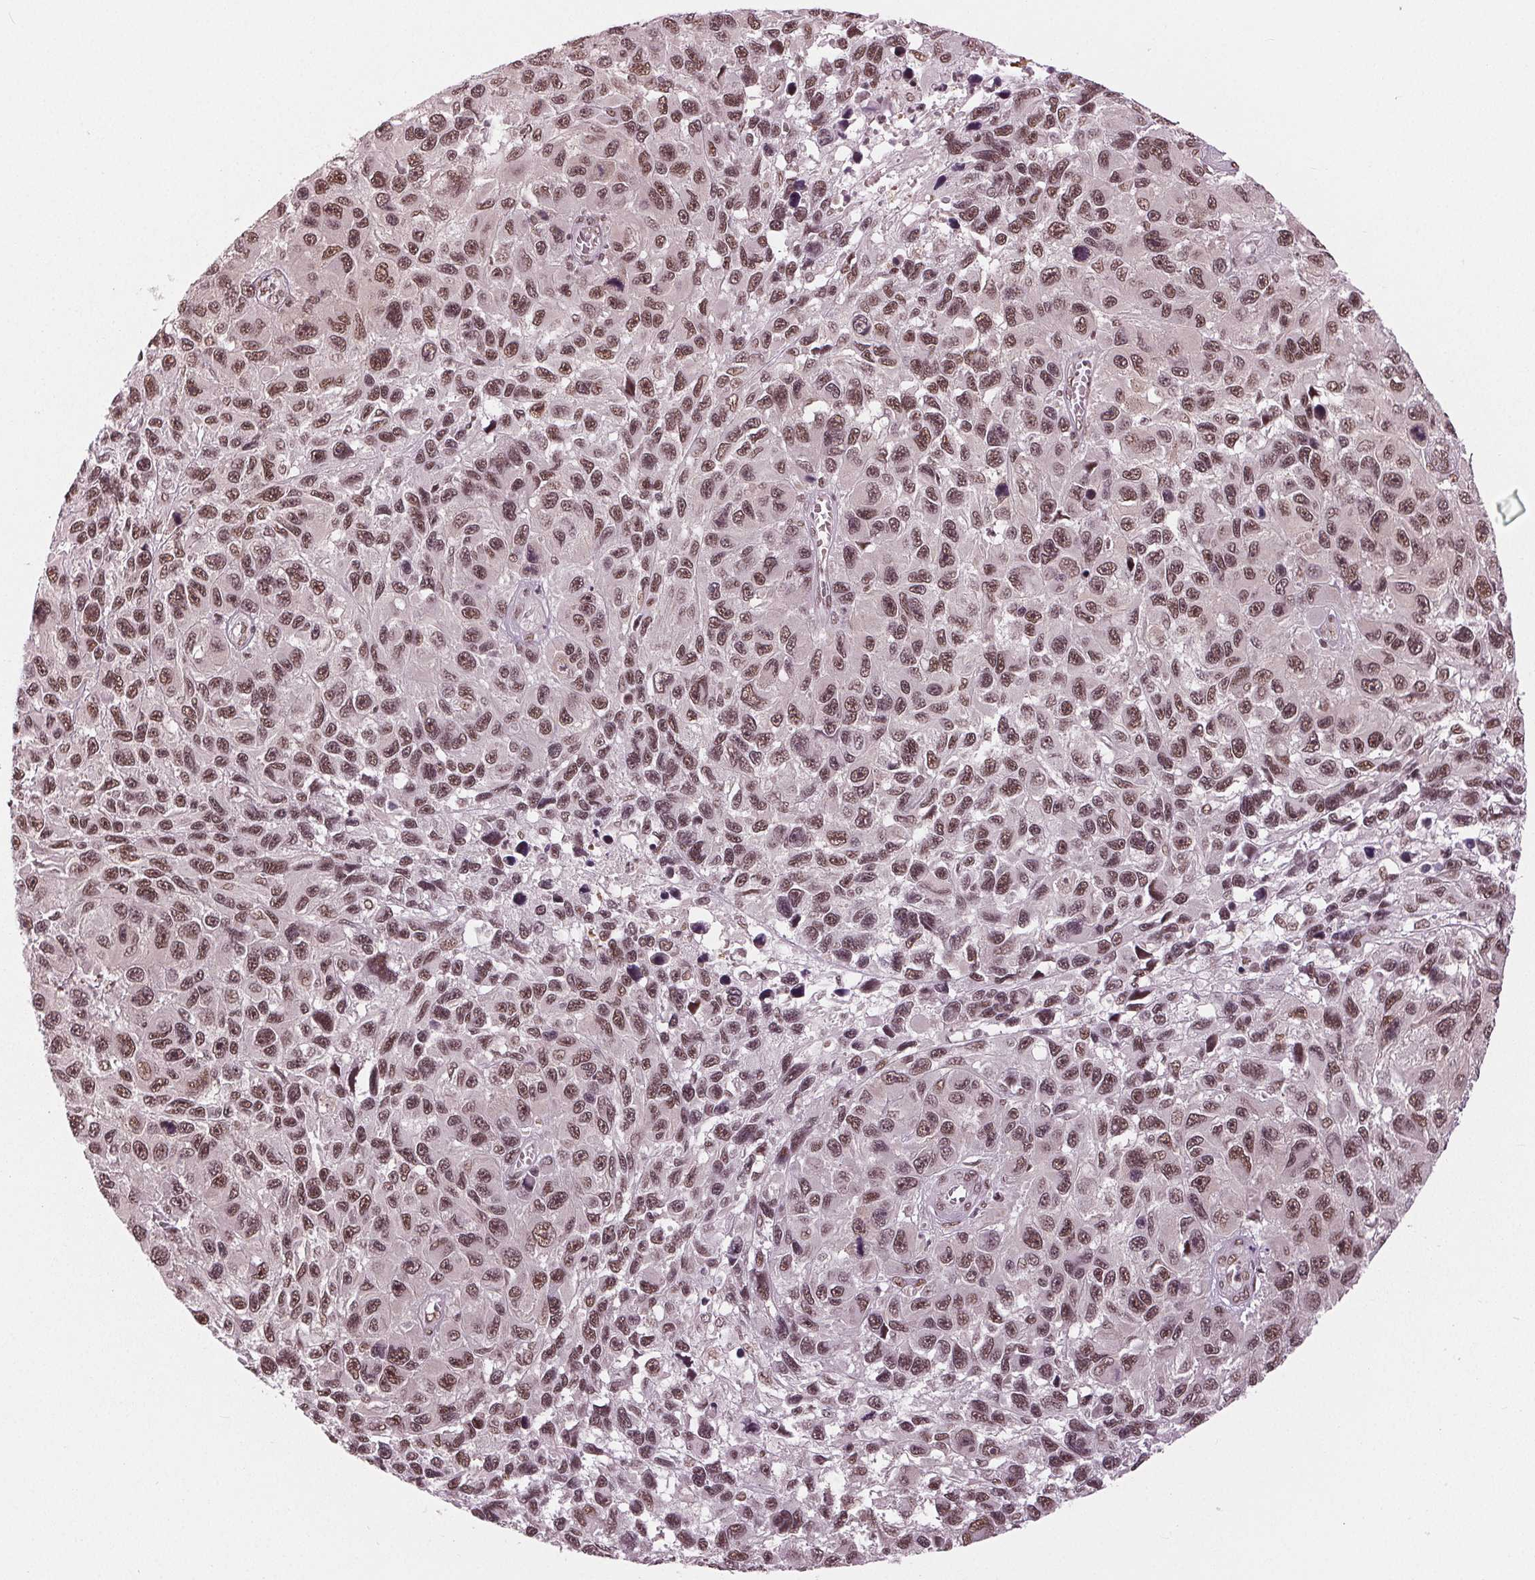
{"staining": {"intensity": "moderate", "quantity": ">75%", "location": "nuclear"}, "tissue": "melanoma", "cell_type": "Tumor cells", "image_type": "cancer", "snomed": [{"axis": "morphology", "description": "Malignant melanoma, NOS"}, {"axis": "topography", "description": "Skin"}], "caption": "Immunohistochemical staining of human melanoma displays medium levels of moderate nuclear staining in about >75% of tumor cells.", "gene": "LSM2", "patient": {"sex": "male", "age": 53}}